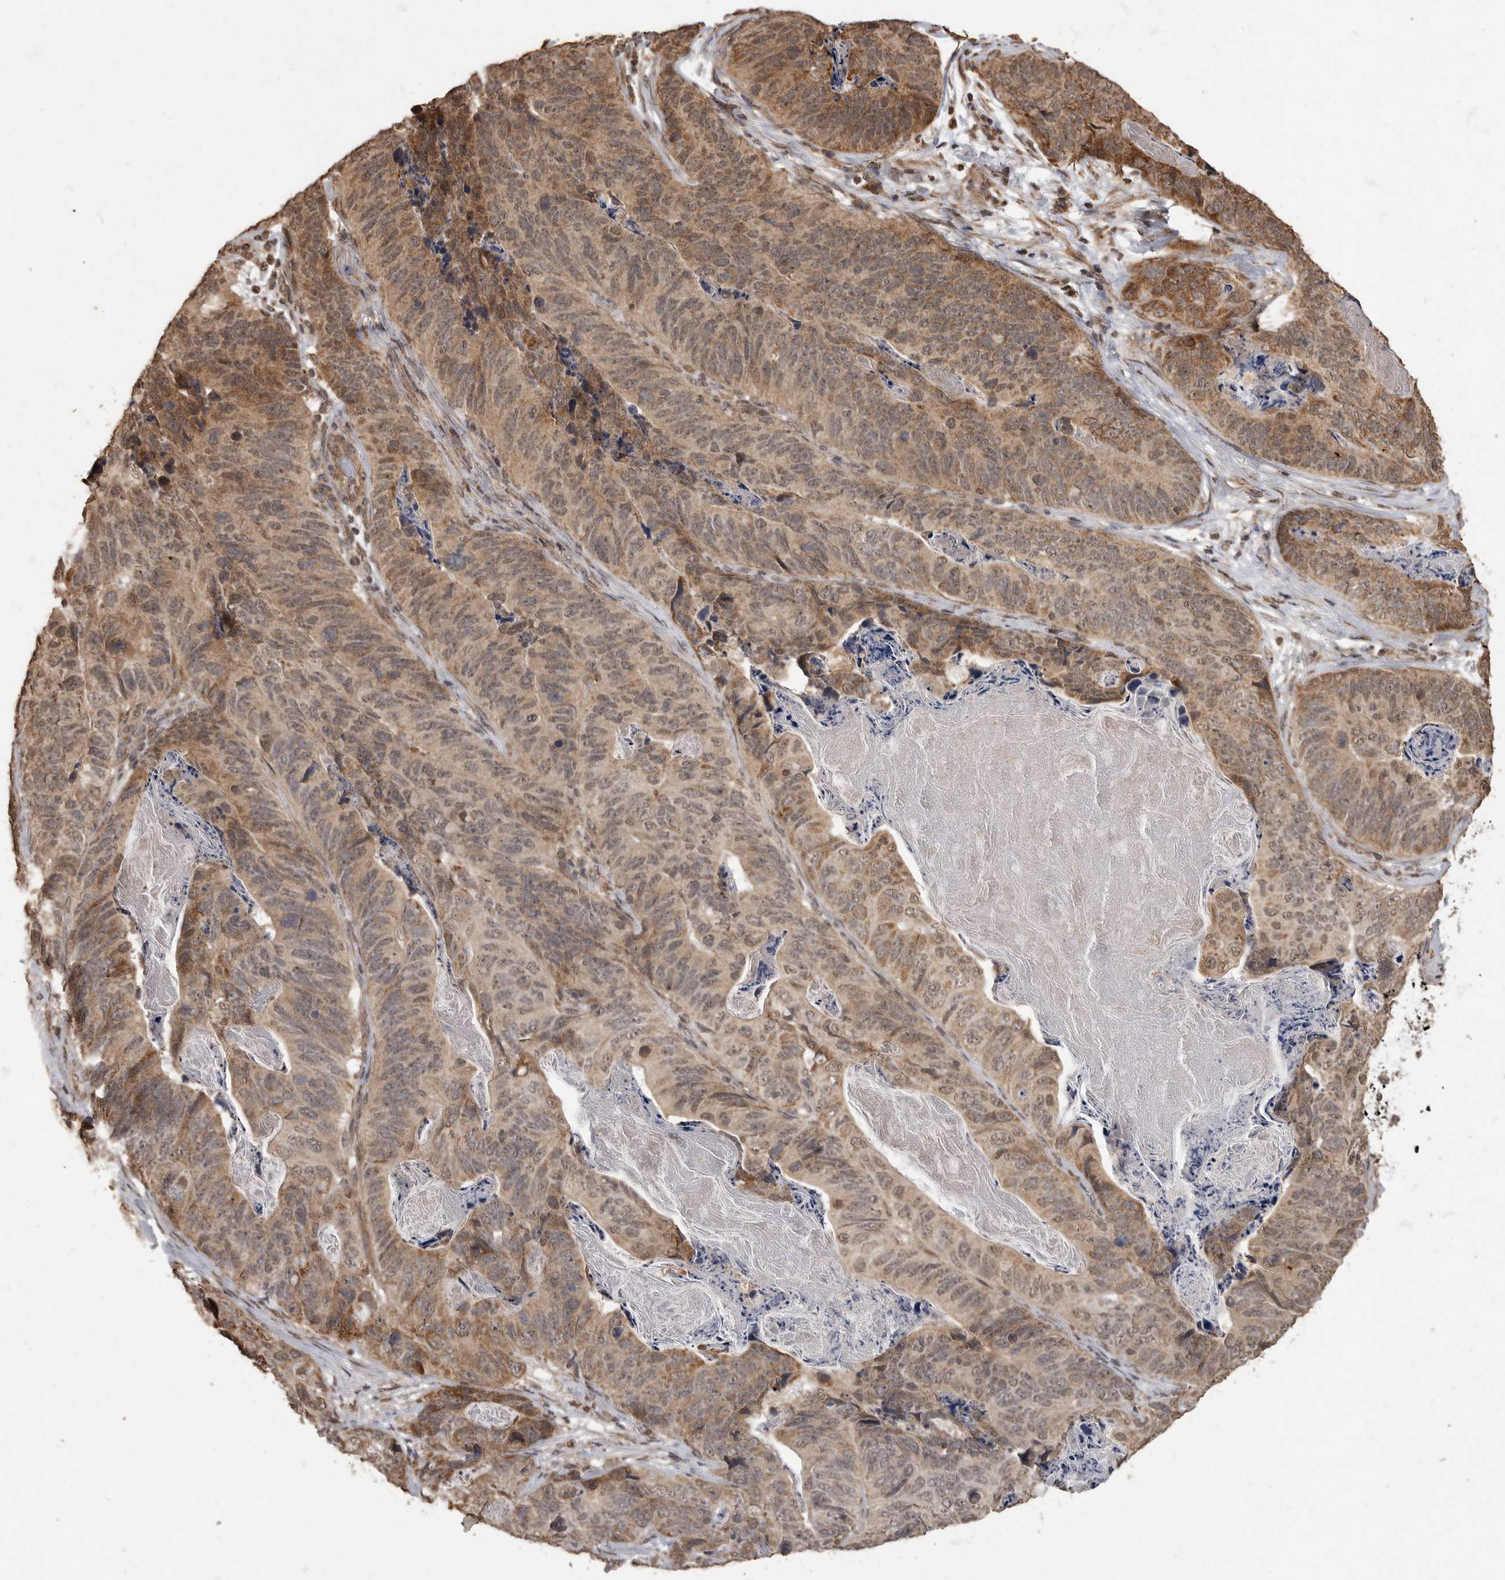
{"staining": {"intensity": "moderate", "quantity": ">75%", "location": "cytoplasmic/membranous"}, "tissue": "stomach cancer", "cell_type": "Tumor cells", "image_type": "cancer", "snomed": [{"axis": "morphology", "description": "Normal tissue, NOS"}, {"axis": "morphology", "description": "Adenocarcinoma, NOS"}, {"axis": "topography", "description": "Stomach"}], "caption": "IHC (DAB) staining of stomach adenocarcinoma displays moderate cytoplasmic/membranous protein expression in approximately >75% of tumor cells.", "gene": "MAFG", "patient": {"sex": "female", "age": 89}}